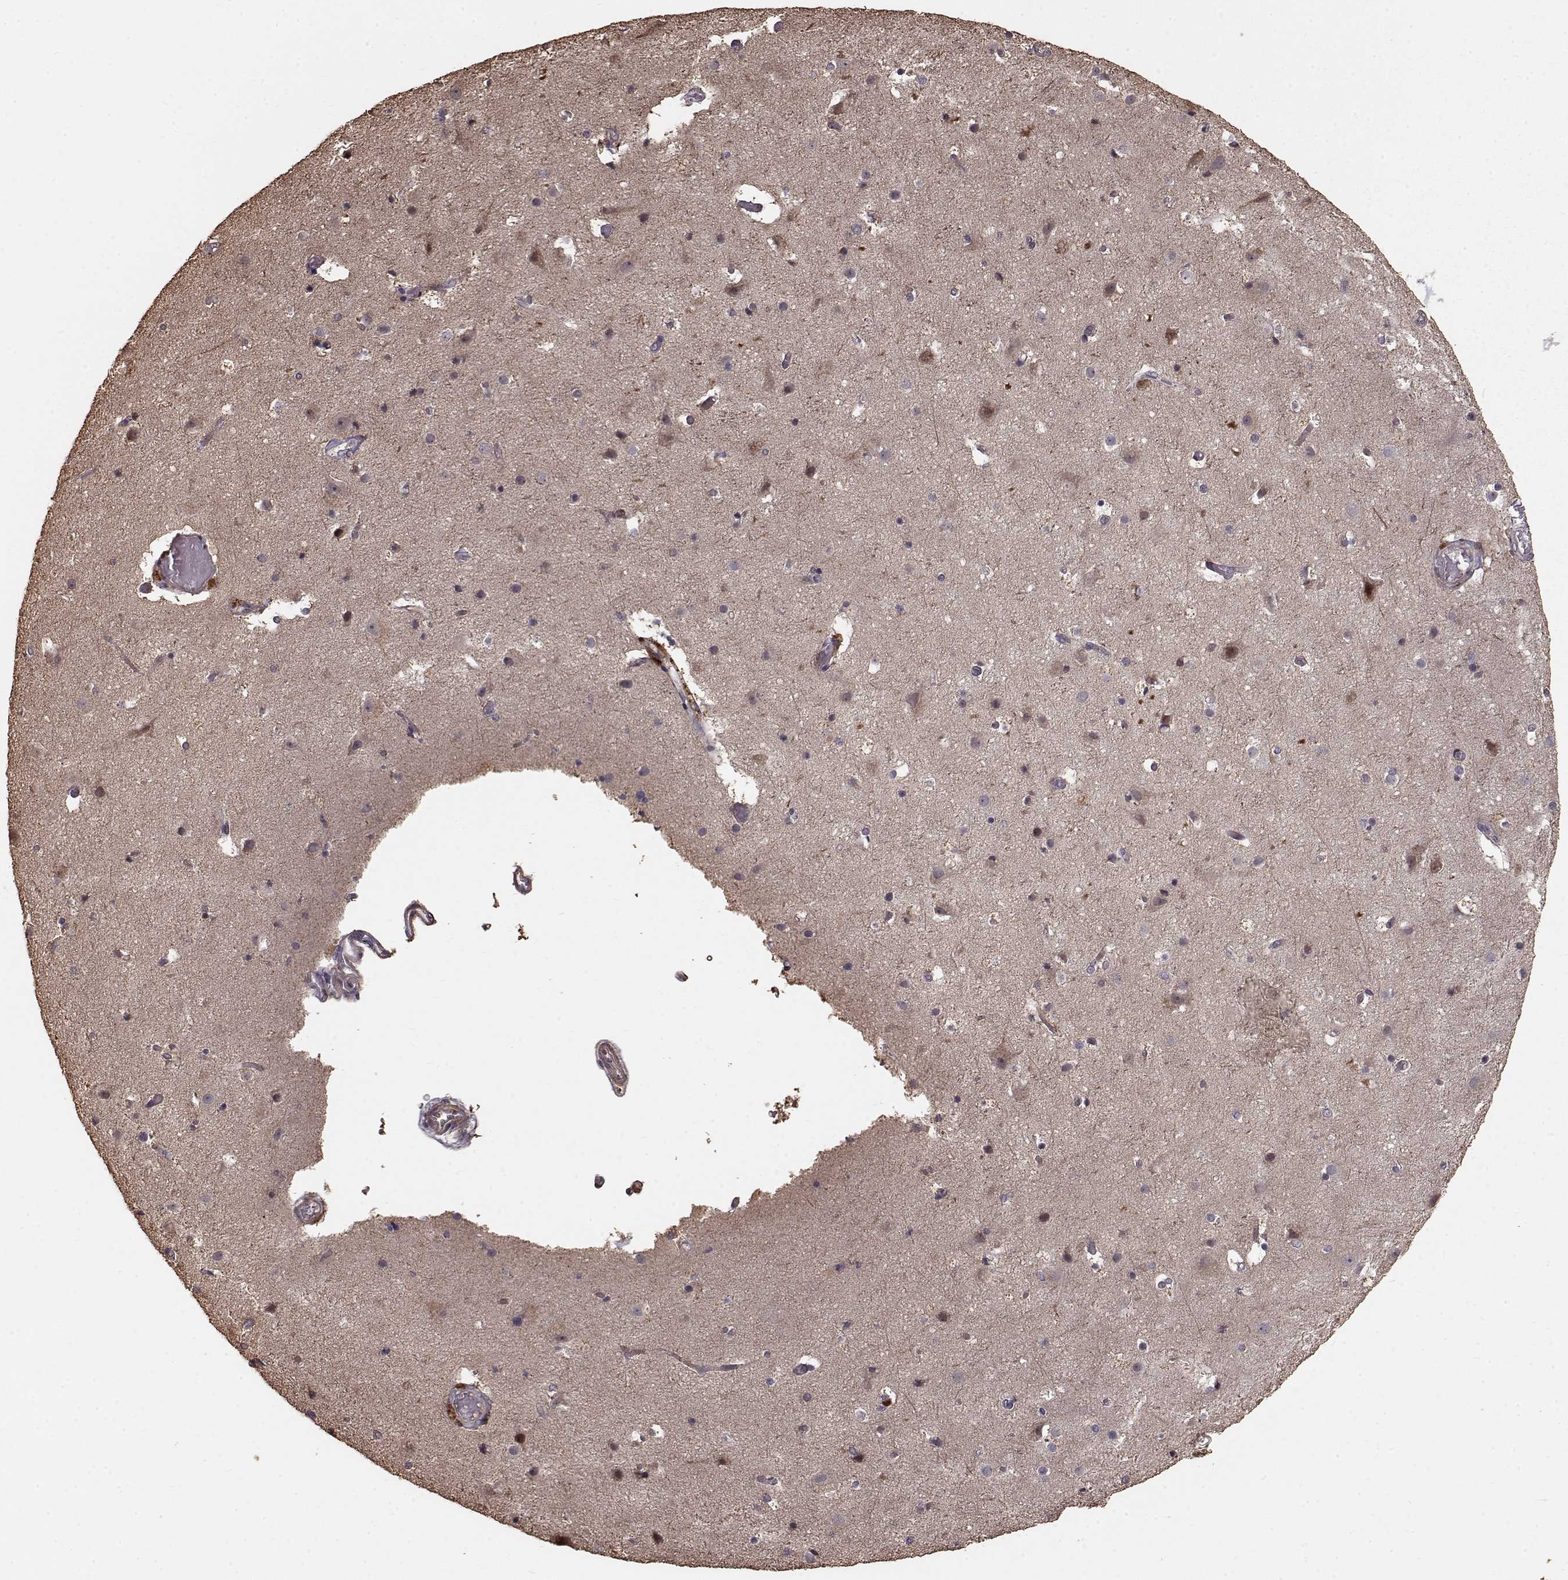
{"staining": {"intensity": "weak", "quantity": "<25%", "location": "cytoplasmic/membranous"}, "tissue": "cerebral cortex", "cell_type": "Endothelial cells", "image_type": "normal", "snomed": [{"axis": "morphology", "description": "Normal tissue, NOS"}, {"axis": "topography", "description": "Cerebral cortex"}], "caption": "This is a photomicrograph of immunohistochemistry staining of benign cerebral cortex, which shows no staining in endothelial cells.", "gene": "USP15", "patient": {"sex": "female", "age": 52}}